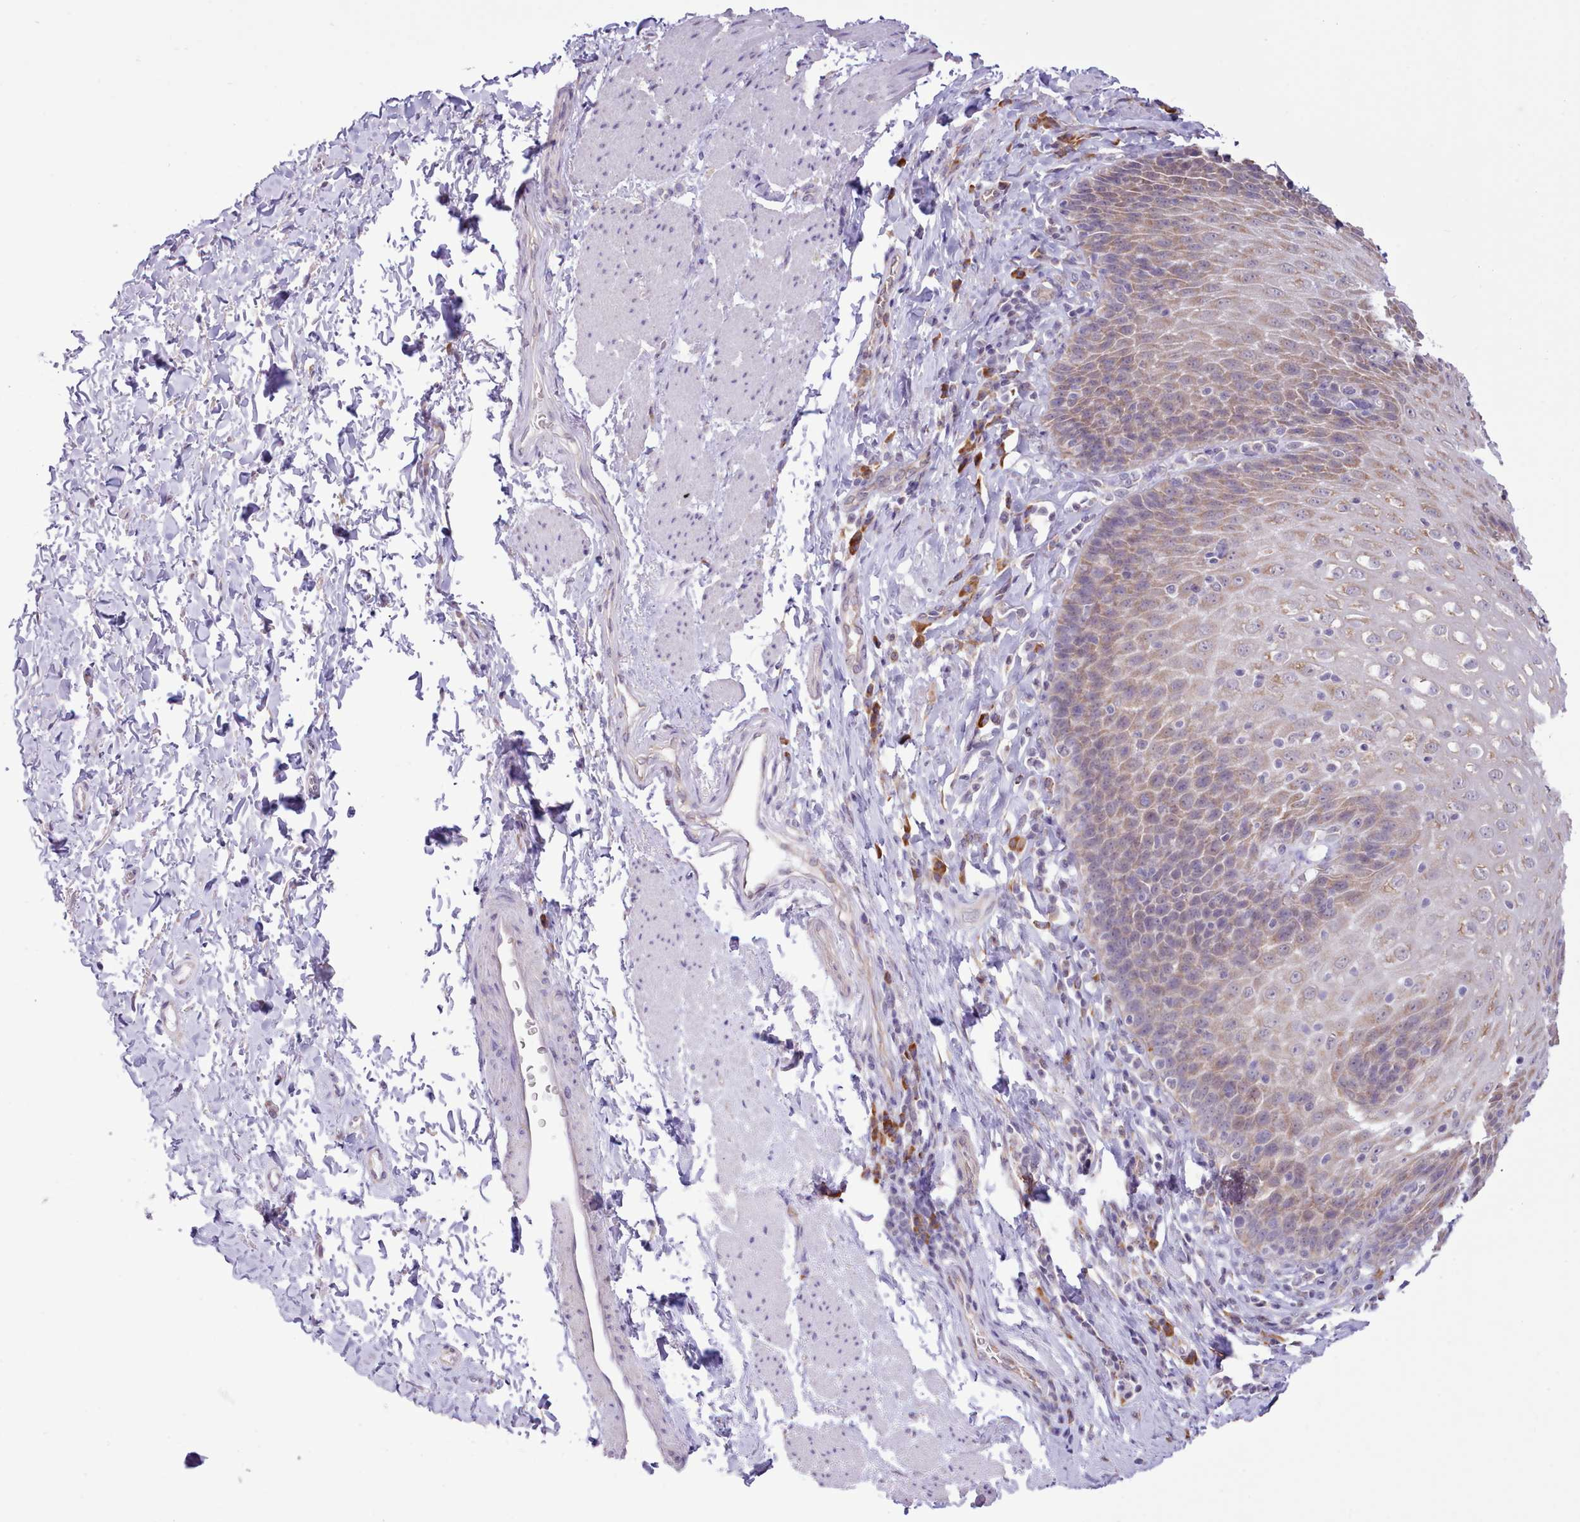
{"staining": {"intensity": "moderate", "quantity": "25%-75%", "location": "cytoplasmic/membranous"}, "tissue": "esophagus", "cell_type": "Squamous epithelial cells", "image_type": "normal", "snomed": [{"axis": "morphology", "description": "Normal tissue, NOS"}, {"axis": "topography", "description": "Esophagus"}], "caption": "Protein expression analysis of unremarkable human esophagus reveals moderate cytoplasmic/membranous positivity in about 25%-75% of squamous epithelial cells. (Brightfield microscopy of DAB IHC at high magnification).", "gene": "SEC61B", "patient": {"sex": "female", "age": 61}}